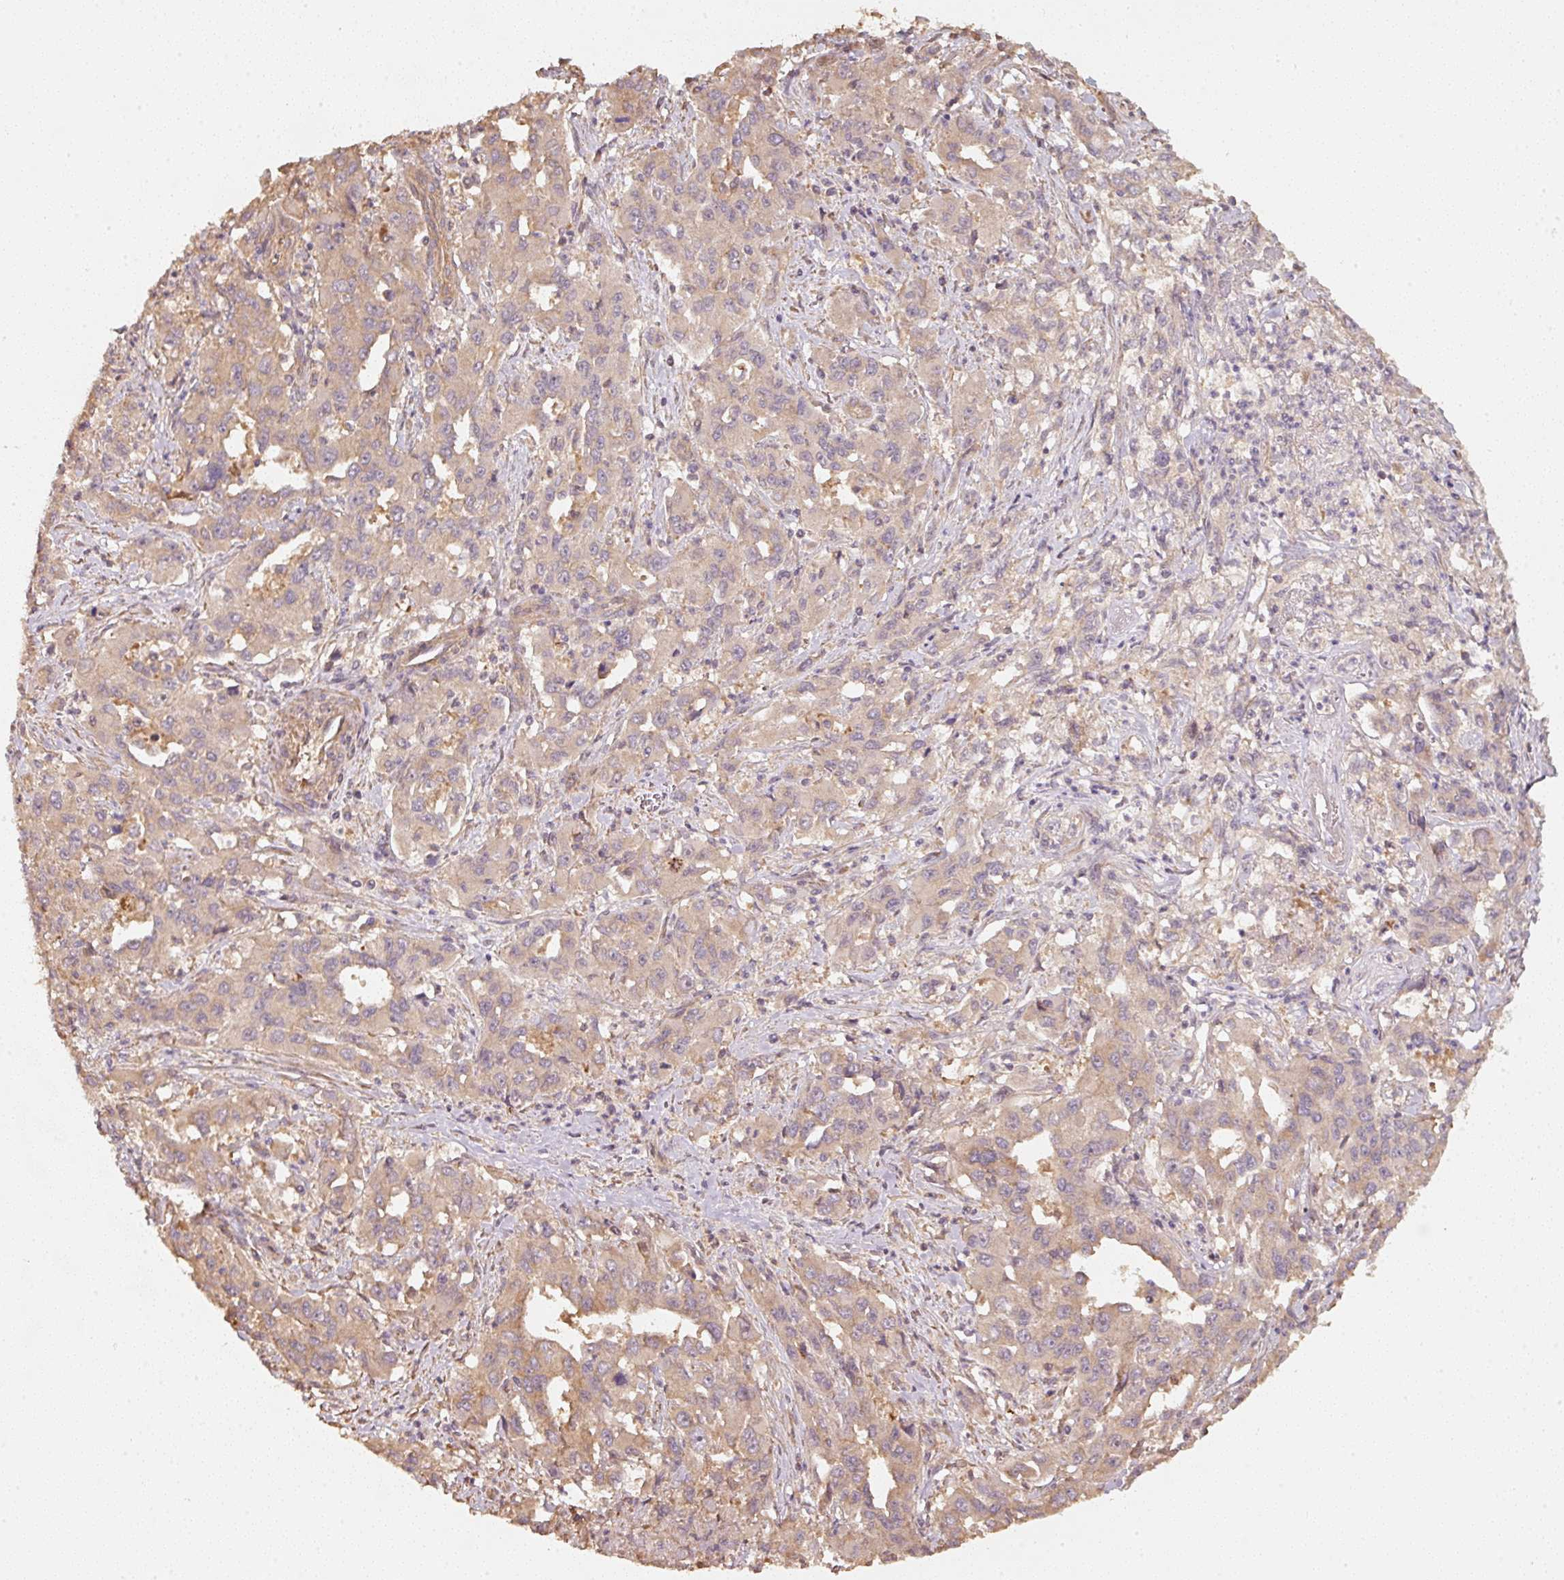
{"staining": {"intensity": "weak", "quantity": "25%-75%", "location": "cytoplasmic/membranous"}, "tissue": "liver cancer", "cell_type": "Tumor cells", "image_type": "cancer", "snomed": [{"axis": "morphology", "description": "Carcinoma, Hepatocellular, NOS"}, {"axis": "topography", "description": "Liver"}], "caption": "Liver hepatocellular carcinoma stained with a brown dye exhibits weak cytoplasmic/membranous positive staining in about 25%-75% of tumor cells.", "gene": "CEP95", "patient": {"sex": "male", "age": 63}}